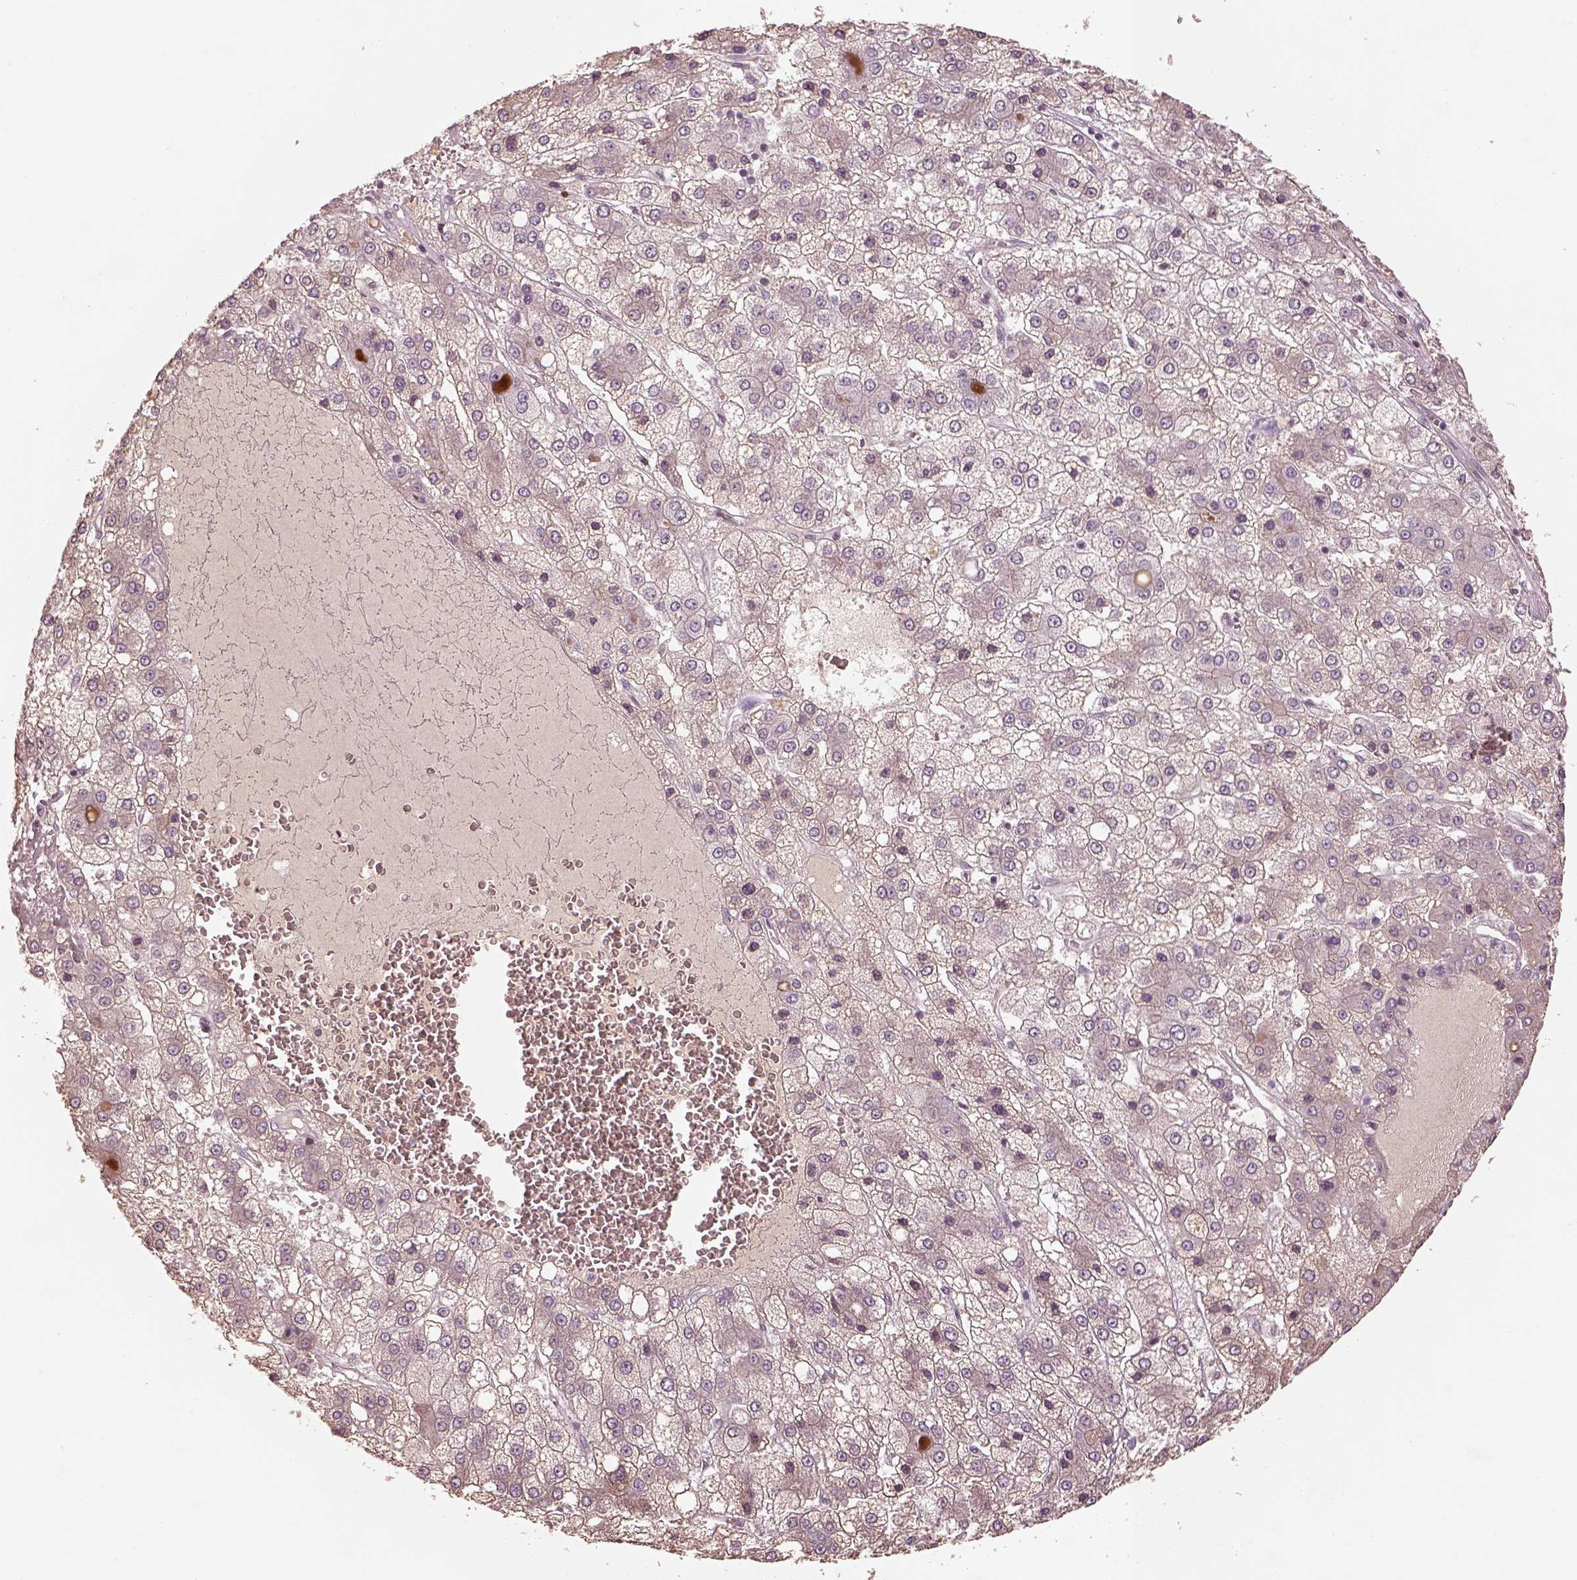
{"staining": {"intensity": "negative", "quantity": "none", "location": "none"}, "tissue": "liver cancer", "cell_type": "Tumor cells", "image_type": "cancer", "snomed": [{"axis": "morphology", "description": "Carcinoma, Hepatocellular, NOS"}, {"axis": "topography", "description": "Liver"}], "caption": "Tumor cells show no significant protein expression in liver hepatocellular carcinoma.", "gene": "TLX3", "patient": {"sex": "male", "age": 73}}